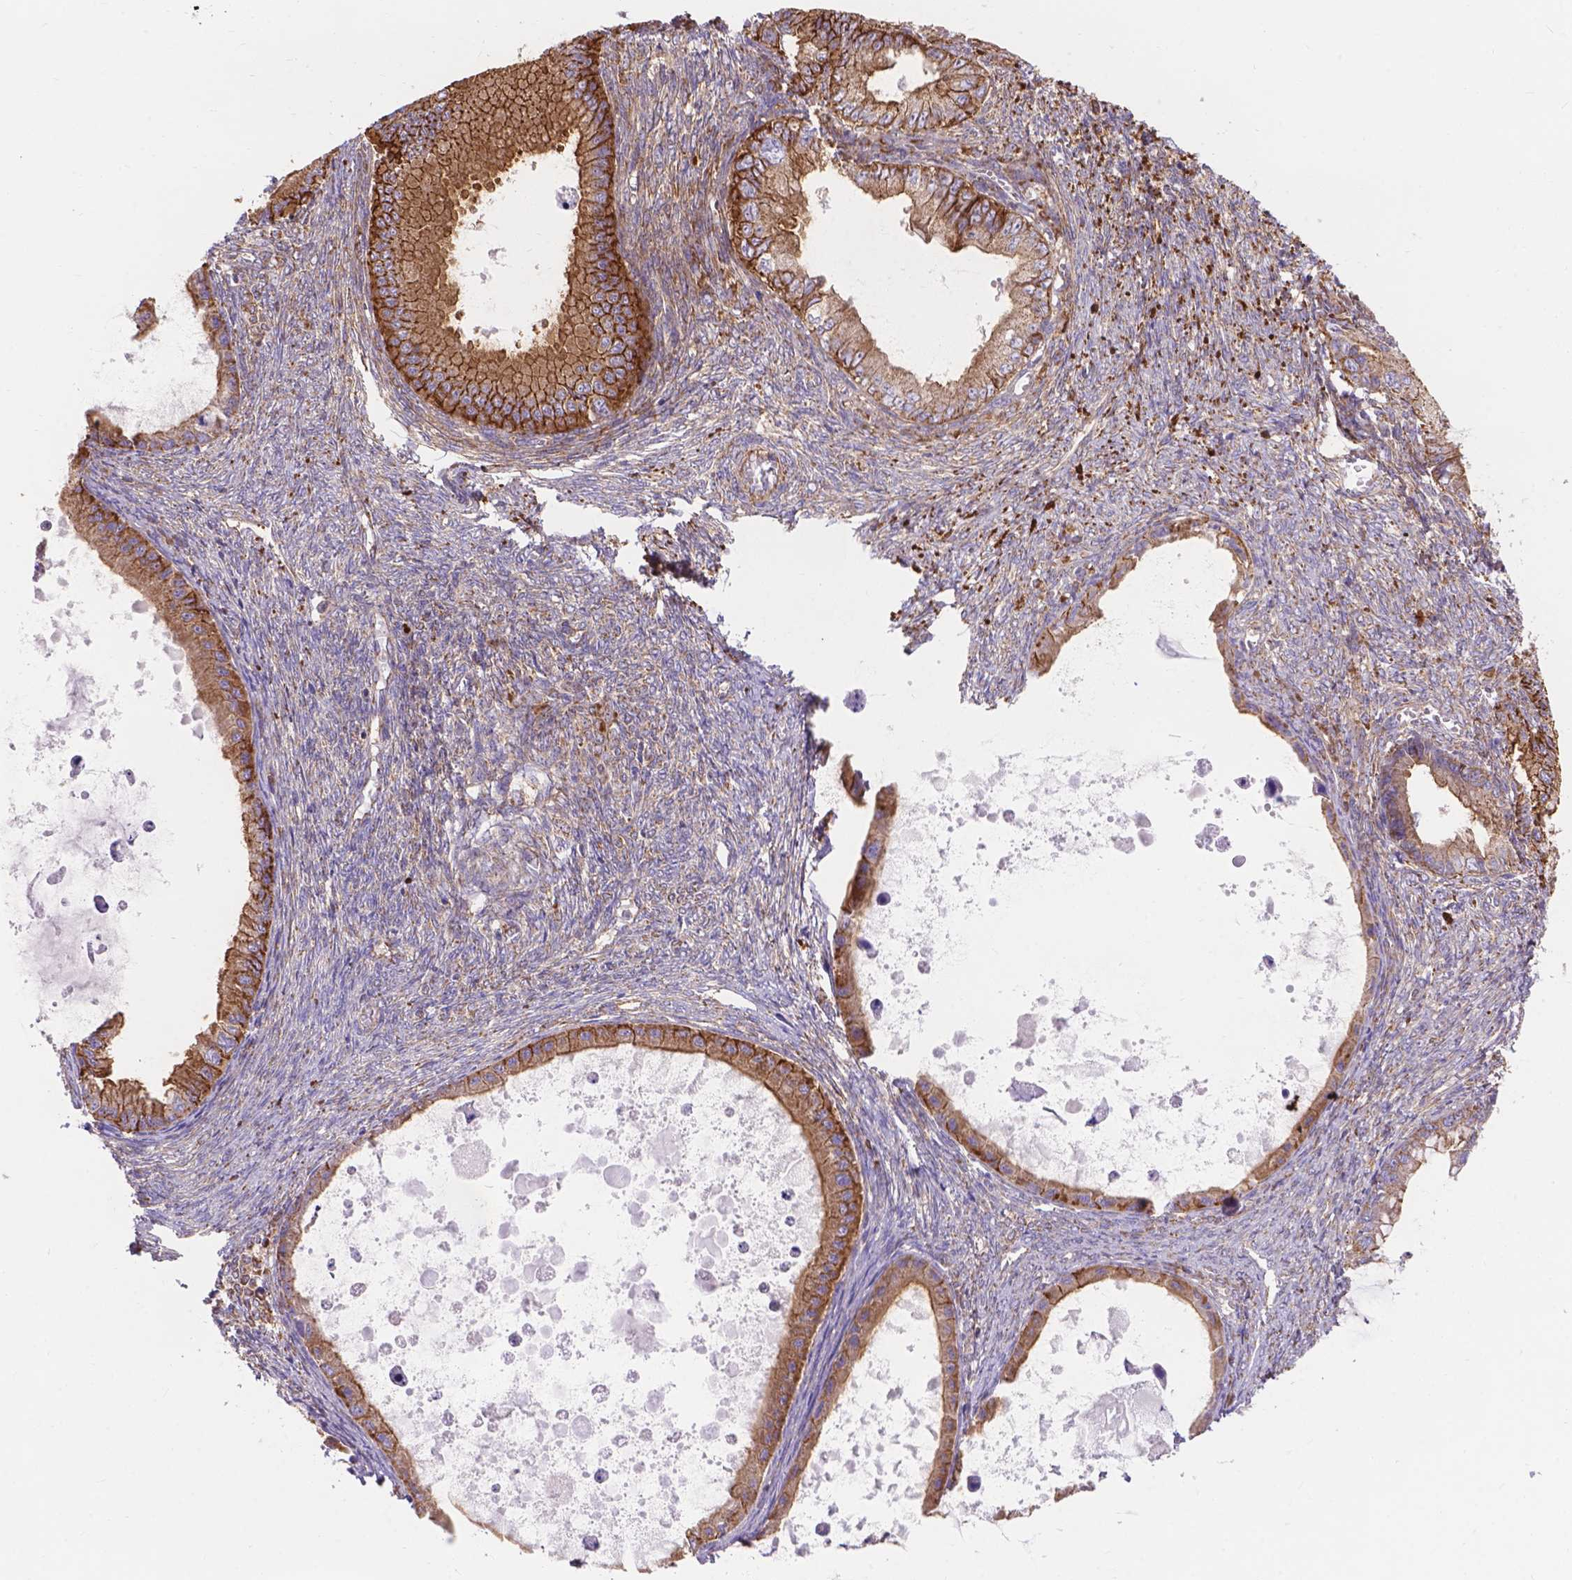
{"staining": {"intensity": "strong", "quantity": ">75%", "location": "cytoplasmic/membranous"}, "tissue": "ovarian cancer", "cell_type": "Tumor cells", "image_type": "cancer", "snomed": [{"axis": "morphology", "description": "Cystadenocarcinoma, mucinous, NOS"}, {"axis": "topography", "description": "Ovary"}], "caption": "Strong cytoplasmic/membranous protein expression is appreciated in about >75% of tumor cells in mucinous cystadenocarcinoma (ovarian).", "gene": "AK3", "patient": {"sex": "female", "age": 64}}